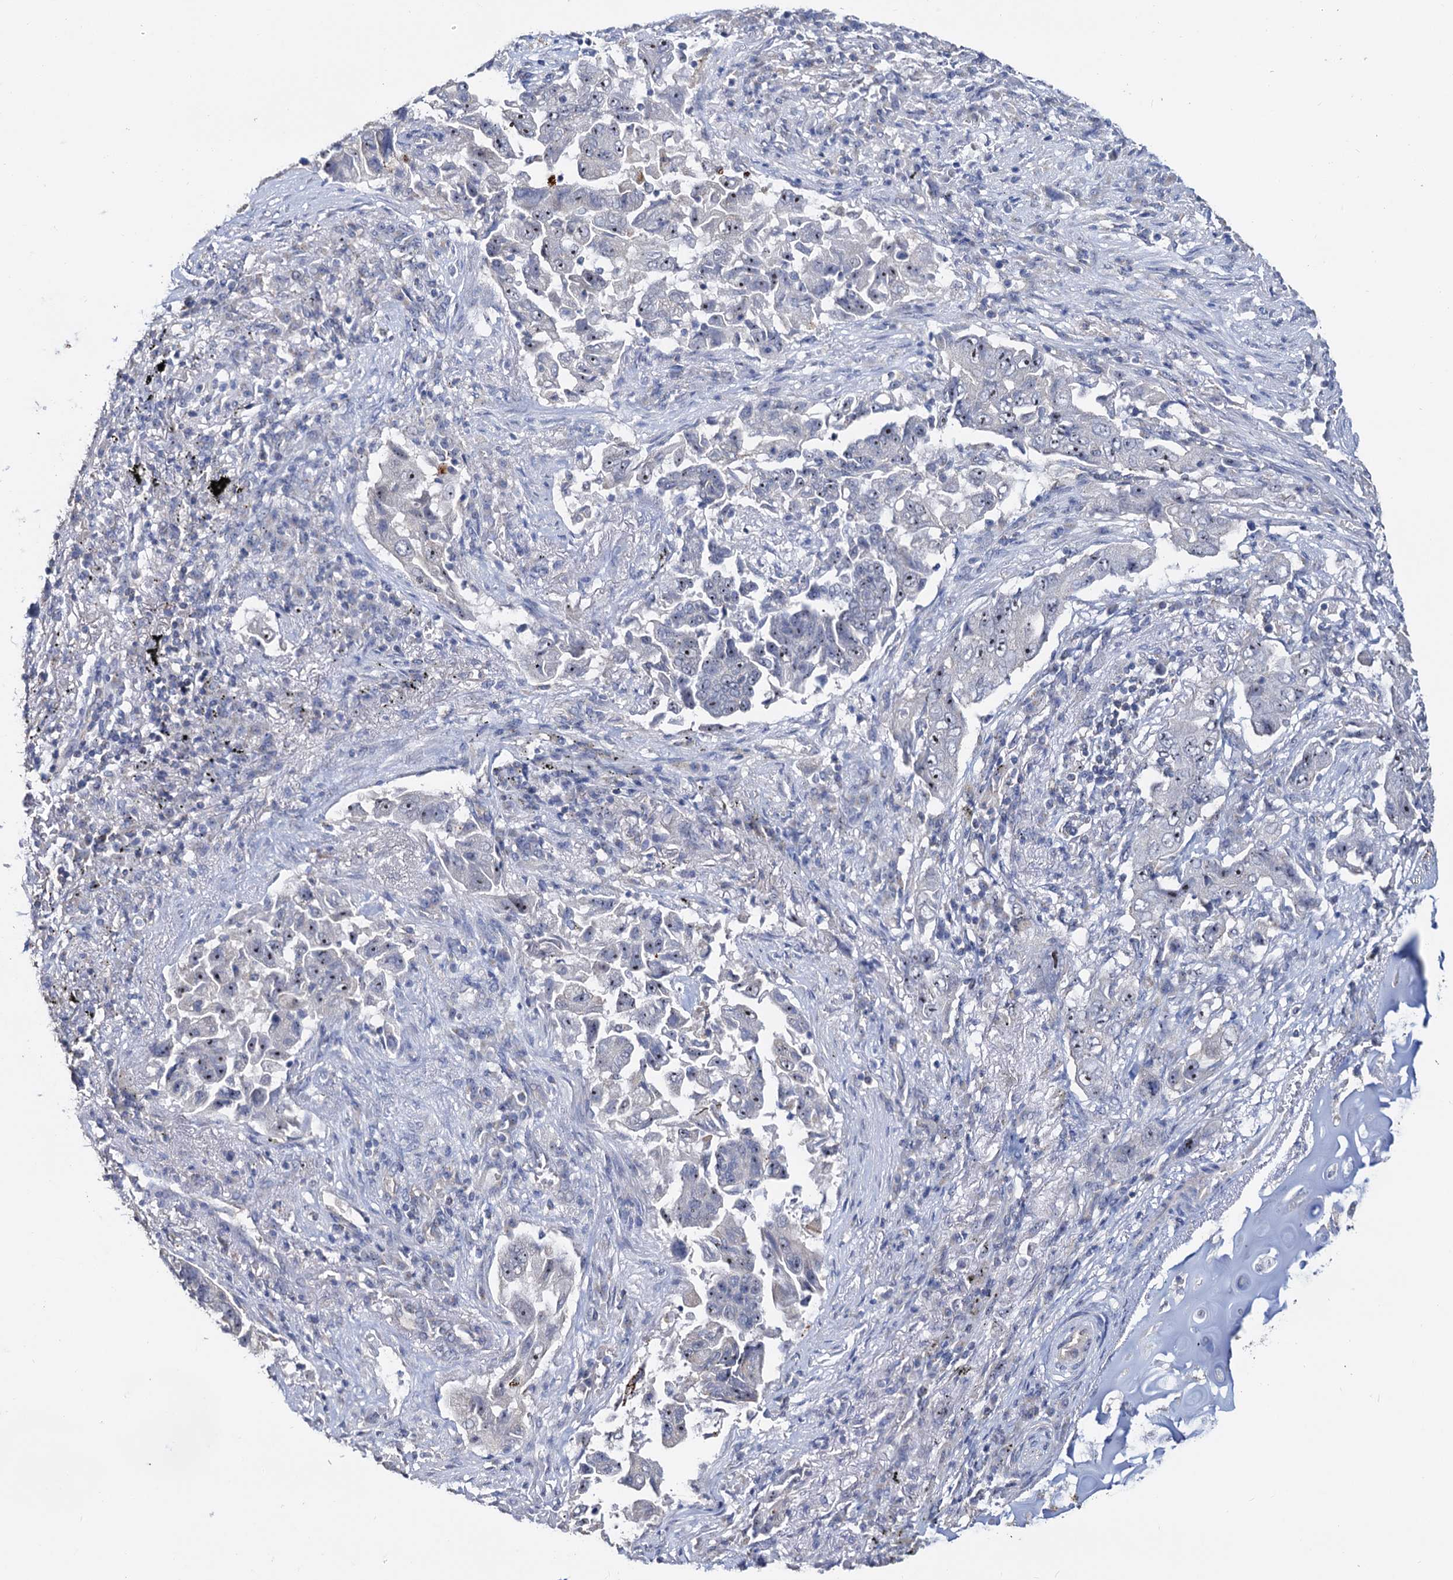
{"staining": {"intensity": "weak", "quantity": "25%-75%", "location": "nuclear"}, "tissue": "lung cancer", "cell_type": "Tumor cells", "image_type": "cancer", "snomed": [{"axis": "morphology", "description": "Adenocarcinoma, NOS"}, {"axis": "topography", "description": "Lung"}], "caption": "Immunohistochemistry staining of lung adenocarcinoma, which exhibits low levels of weak nuclear positivity in approximately 25%-75% of tumor cells indicating weak nuclear protein expression. The staining was performed using DAB (brown) for protein detection and nuclei were counterstained in hematoxylin (blue).", "gene": "C2CD3", "patient": {"sex": "female", "age": 51}}